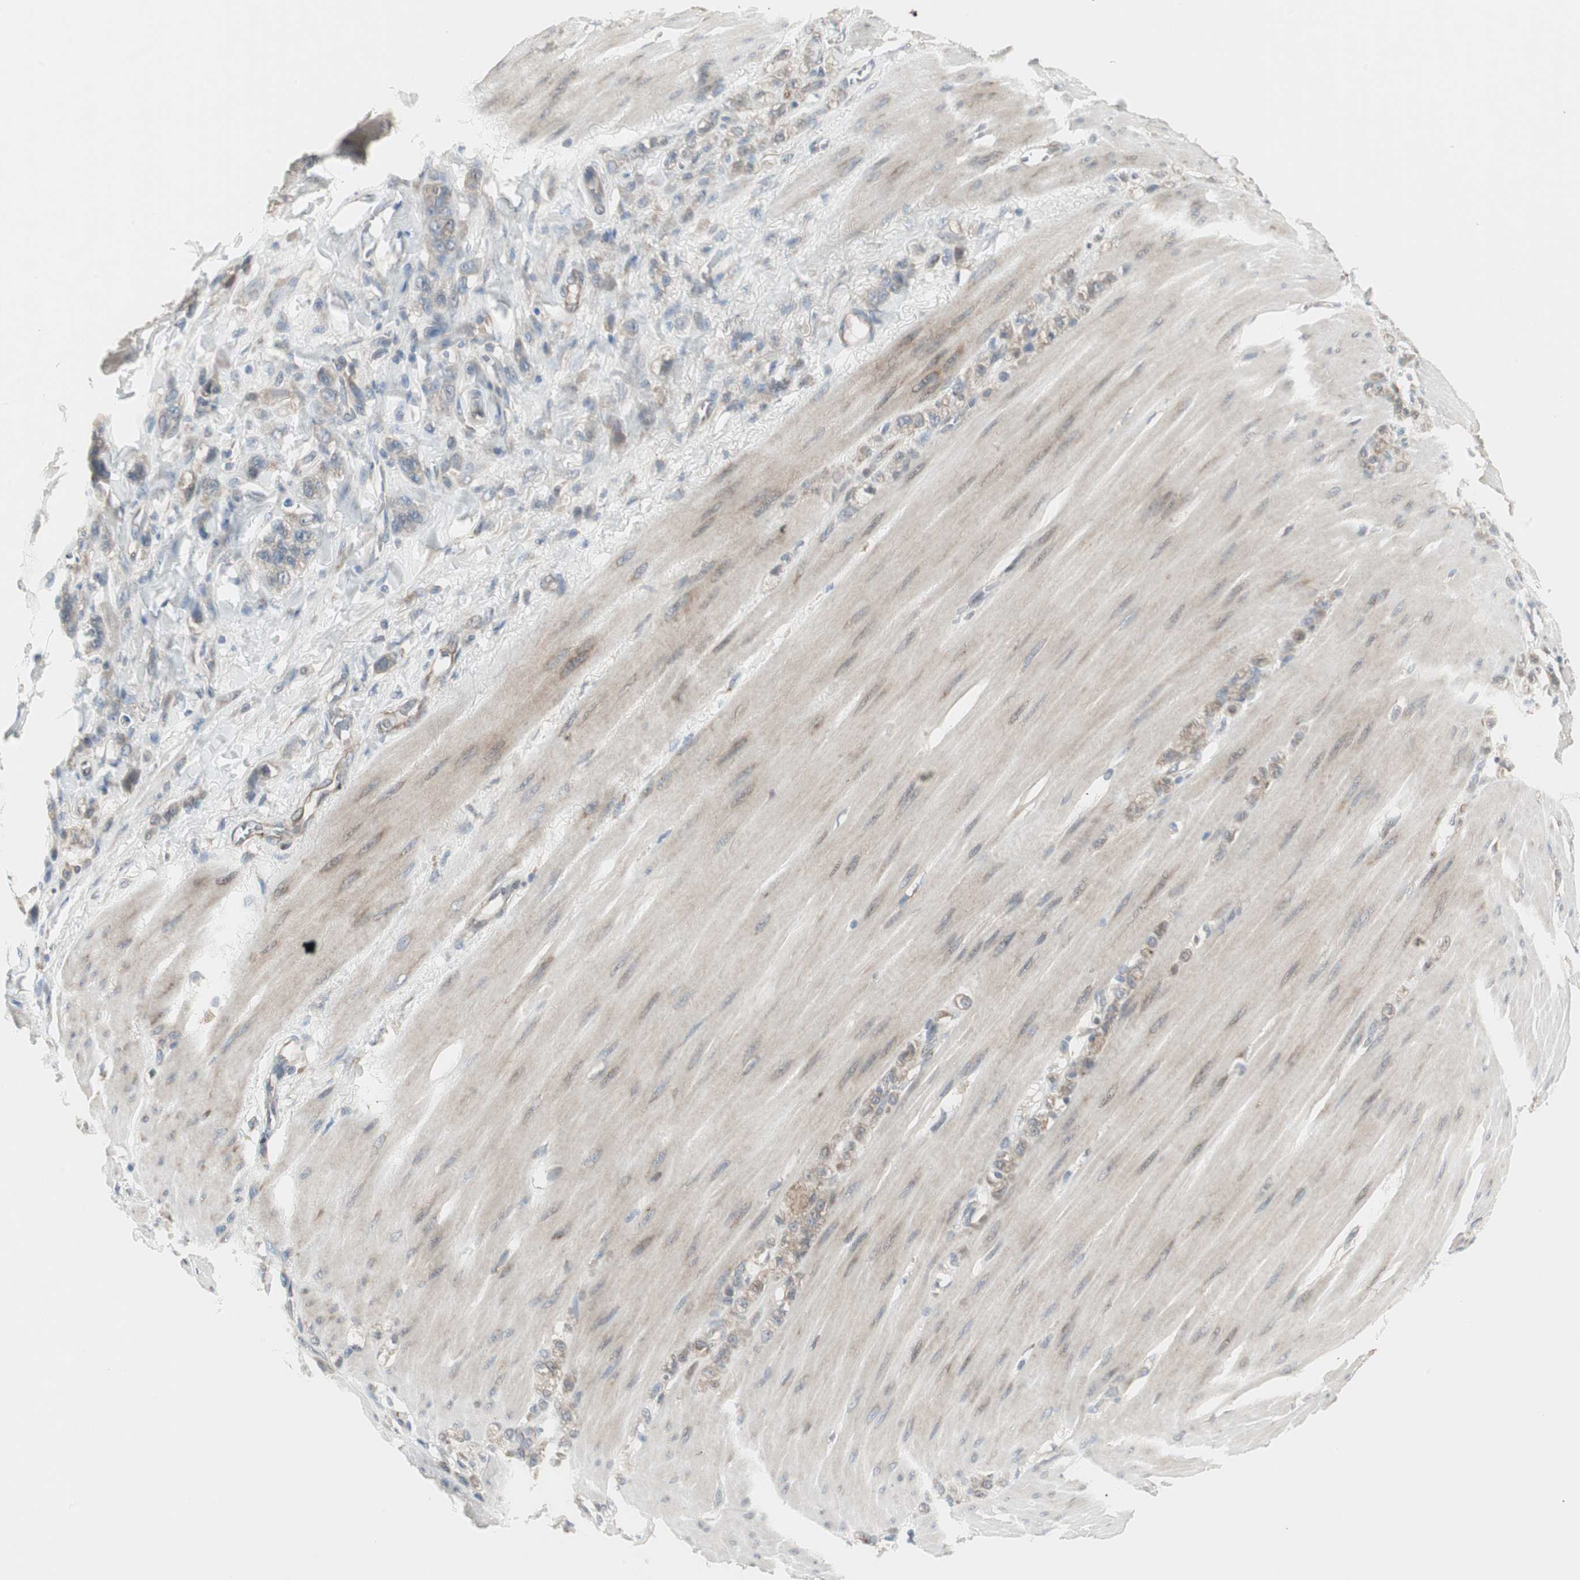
{"staining": {"intensity": "moderate", "quantity": ">75%", "location": "cytoplasmic/membranous"}, "tissue": "stomach cancer", "cell_type": "Tumor cells", "image_type": "cancer", "snomed": [{"axis": "morphology", "description": "Adenocarcinoma, NOS"}, {"axis": "topography", "description": "Stomach"}], "caption": "This histopathology image displays immunohistochemistry (IHC) staining of human adenocarcinoma (stomach), with medium moderate cytoplasmic/membranous staining in approximately >75% of tumor cells.", "gene": "ZFP36", "patient": {"sex": "male", "age": 82}}